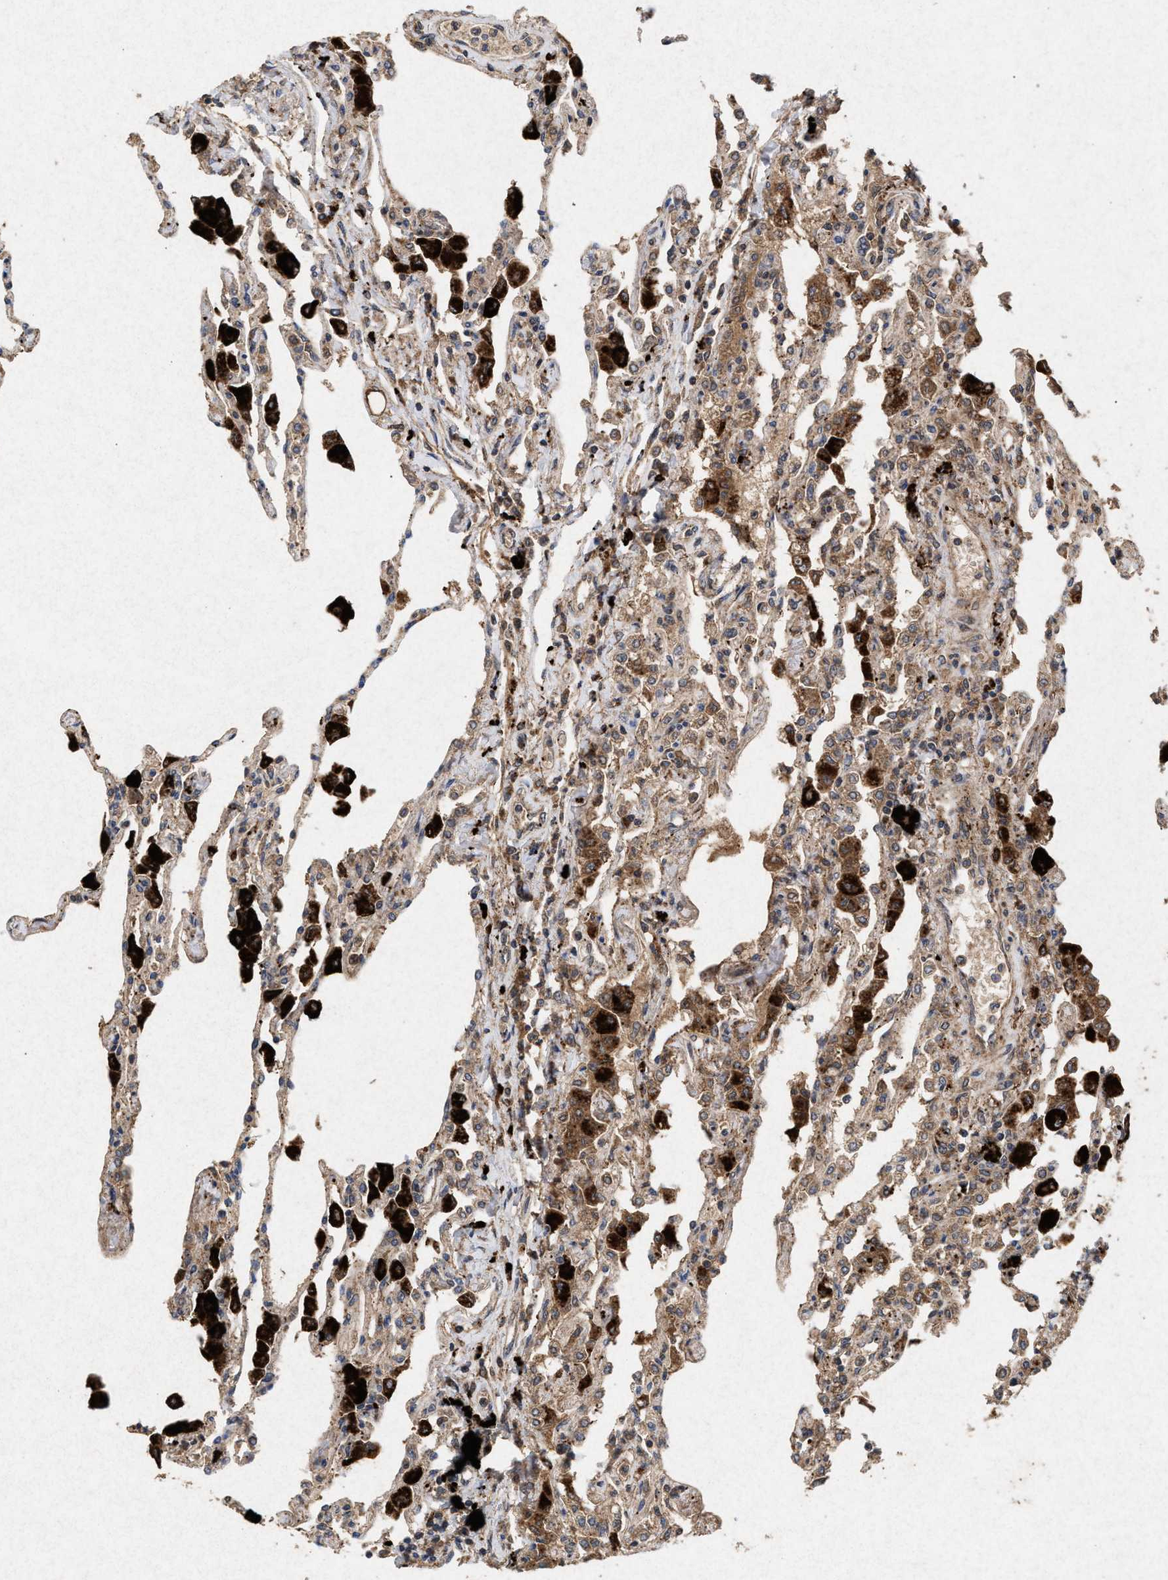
{"staining": {"intensity": "moderate", "quantity": ">75%", "location": "cytoplasmic/membranous"}, "tissue": "lung", "cell_type": "Alveolar cells", "image_type": "normal", "snomed": [{"axis": "morphology", "description": "Normal tissue, NOS"}, {"axis": "topography", "description": "Bronchus"}, {"axis": "topography", "description": "Lung"}], "caption": "Immunohistochemistry staining of unremarkable lung, which exhibits medium levels of moderate cytoplasmic/membranous expression in about >75% of alveolar cells indicating moderate cytoplasmic/membranous protein expression. The staining was performed using DAB (3,3'-diaminobenzidine) (brown) for protein detection and nuclei were counterstained in hematoxylin (blue).", "gene": "MSI2", "patient": {"sex": "female", "age": 49}}